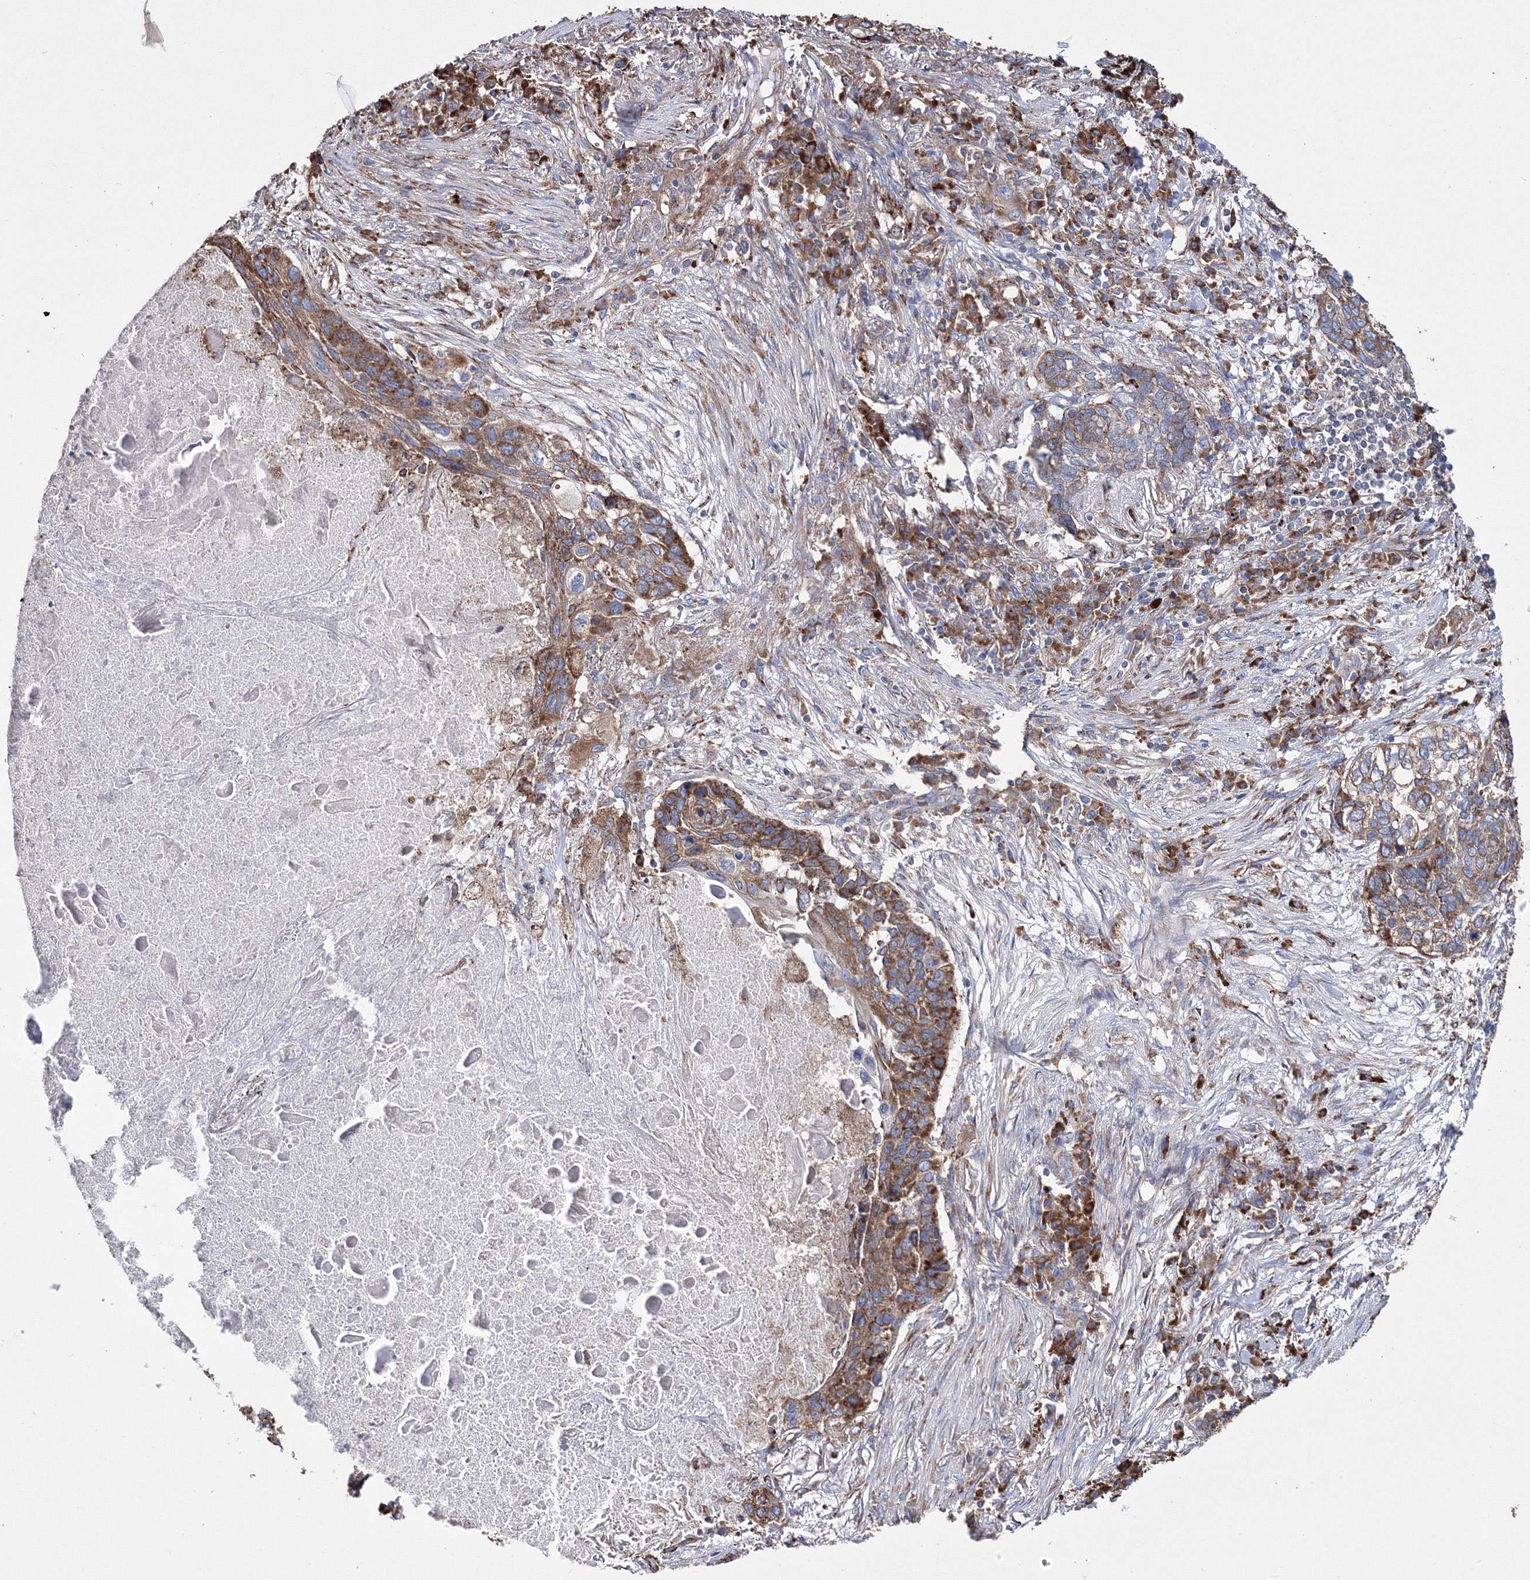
{"staining": {"intensity": "strong", "quantity": ">75%", "location": "cytoplasmic/membranous"}, "tissue": "lung cancer", "cell_type": "Tumor cells", "image_type": "cancer", "snomed": [{"axis": "morphology", "description": "Squamous cell carcinoma, NOS"}, {"axis": "topography", "description": "Lung"}], "caption": "Immunohistochemistry photomicrograph of human lung cancer (squamous cell carcinoma) stained for a protein (brown), which exhibits high levels of strong cytoplasmic/membranous expression in approximately >75% of tumor cells.", "gene": "VPS8", "patient": {"sex": "female", "age": 63}}